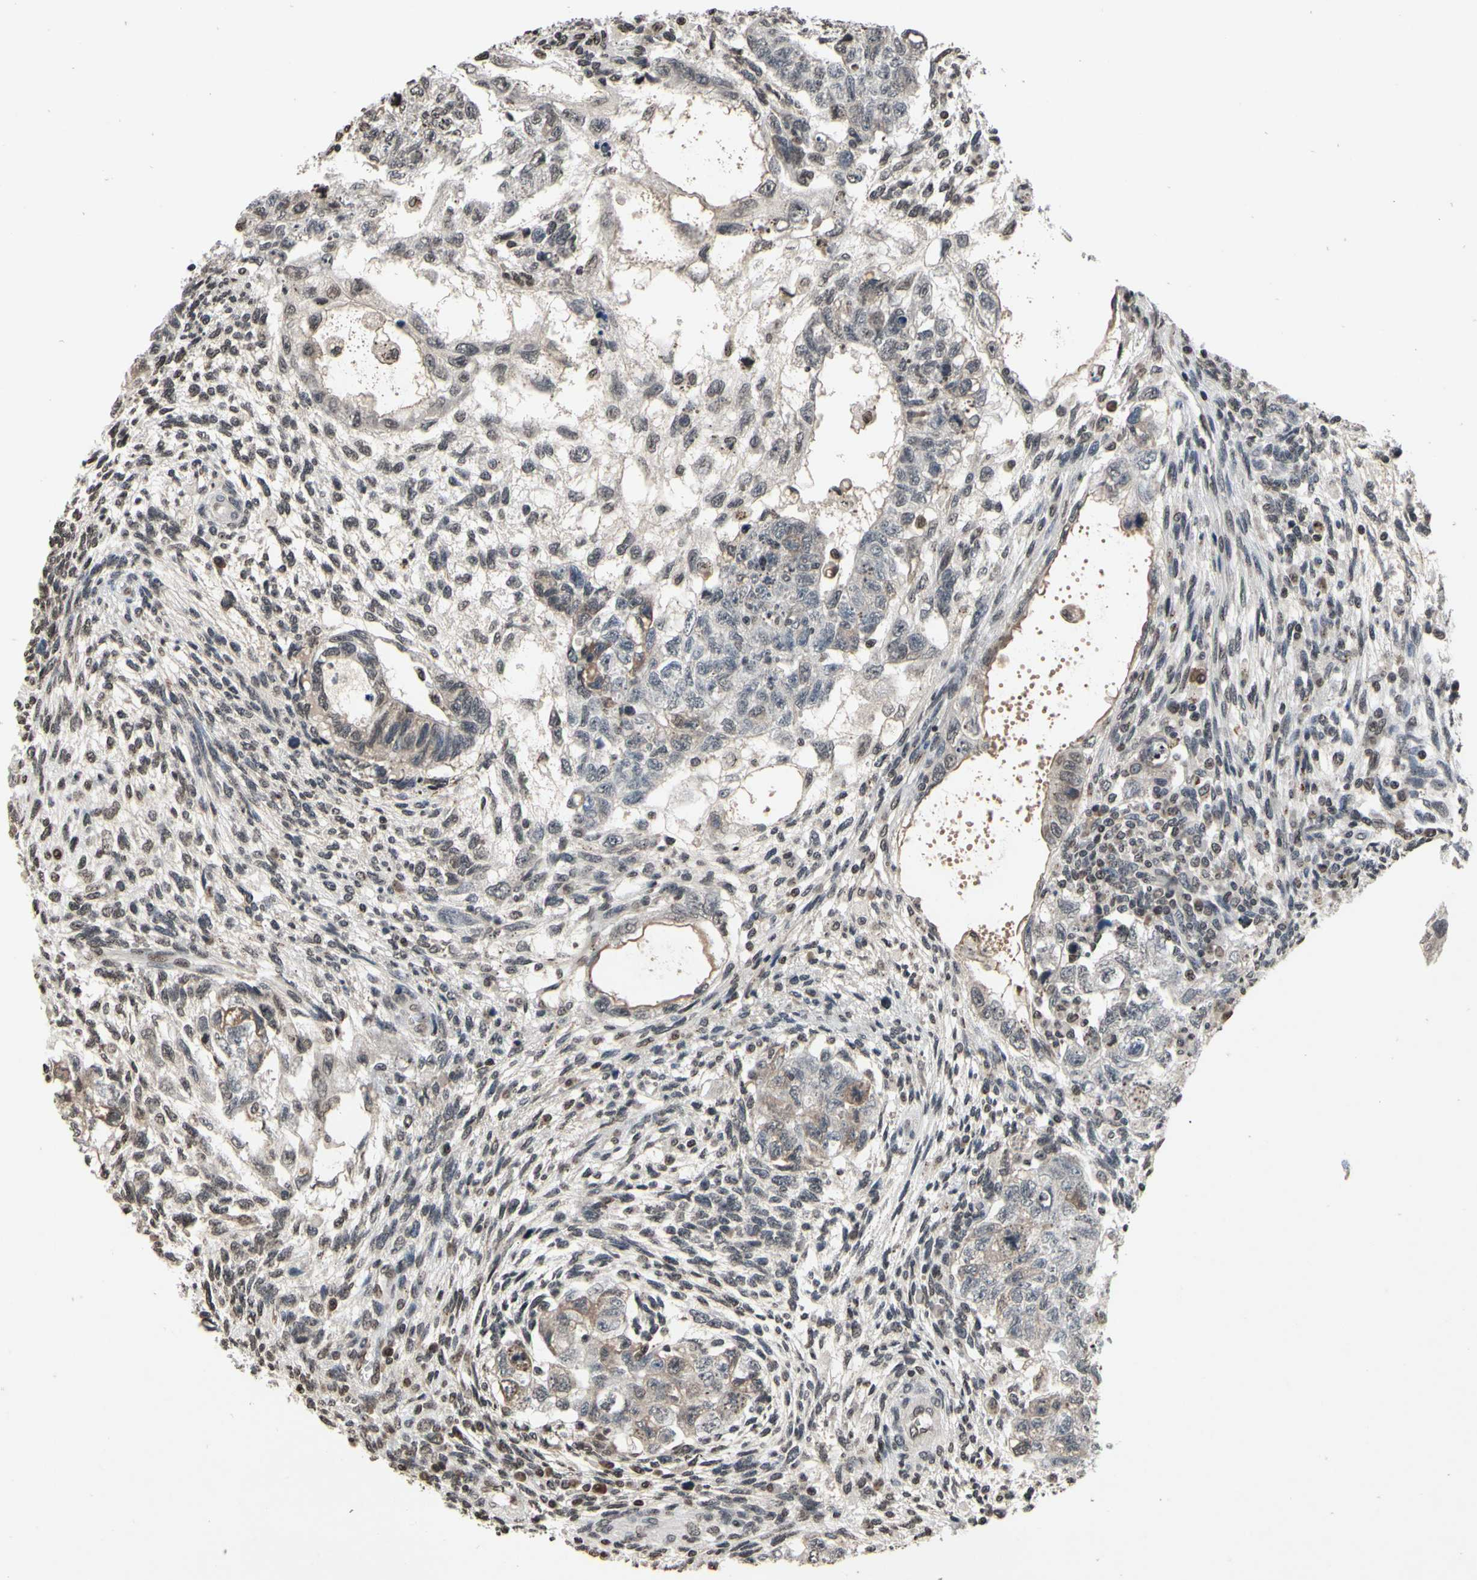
{"staining": {"intensity": "weak", "quantity": "<25%", "location": "cytoplasmic/membranous"}, "tissue": "testis cancer", "cell_type": "Tumor cells", "image_type": "cancer", "snomed": [{"axis": "morphology", "description": "Normal tissue, NOS"}, {"axis": "morphology", "description": "Carcinoma, Embryonal, NOS"}, {"axis": "topography", "description": "Testis"}], "caption": "Immunohistochemistry (IHC) photomicrograph of neoplastic tissue: human testis cancer (embryonal carcinoma) stained with DAB (3,3'-diaminobenzidine) exhibits no significant protein staining in tumor cells.", "gene": "HIPK2", "patient": {"sex": "male", "age": 36}}